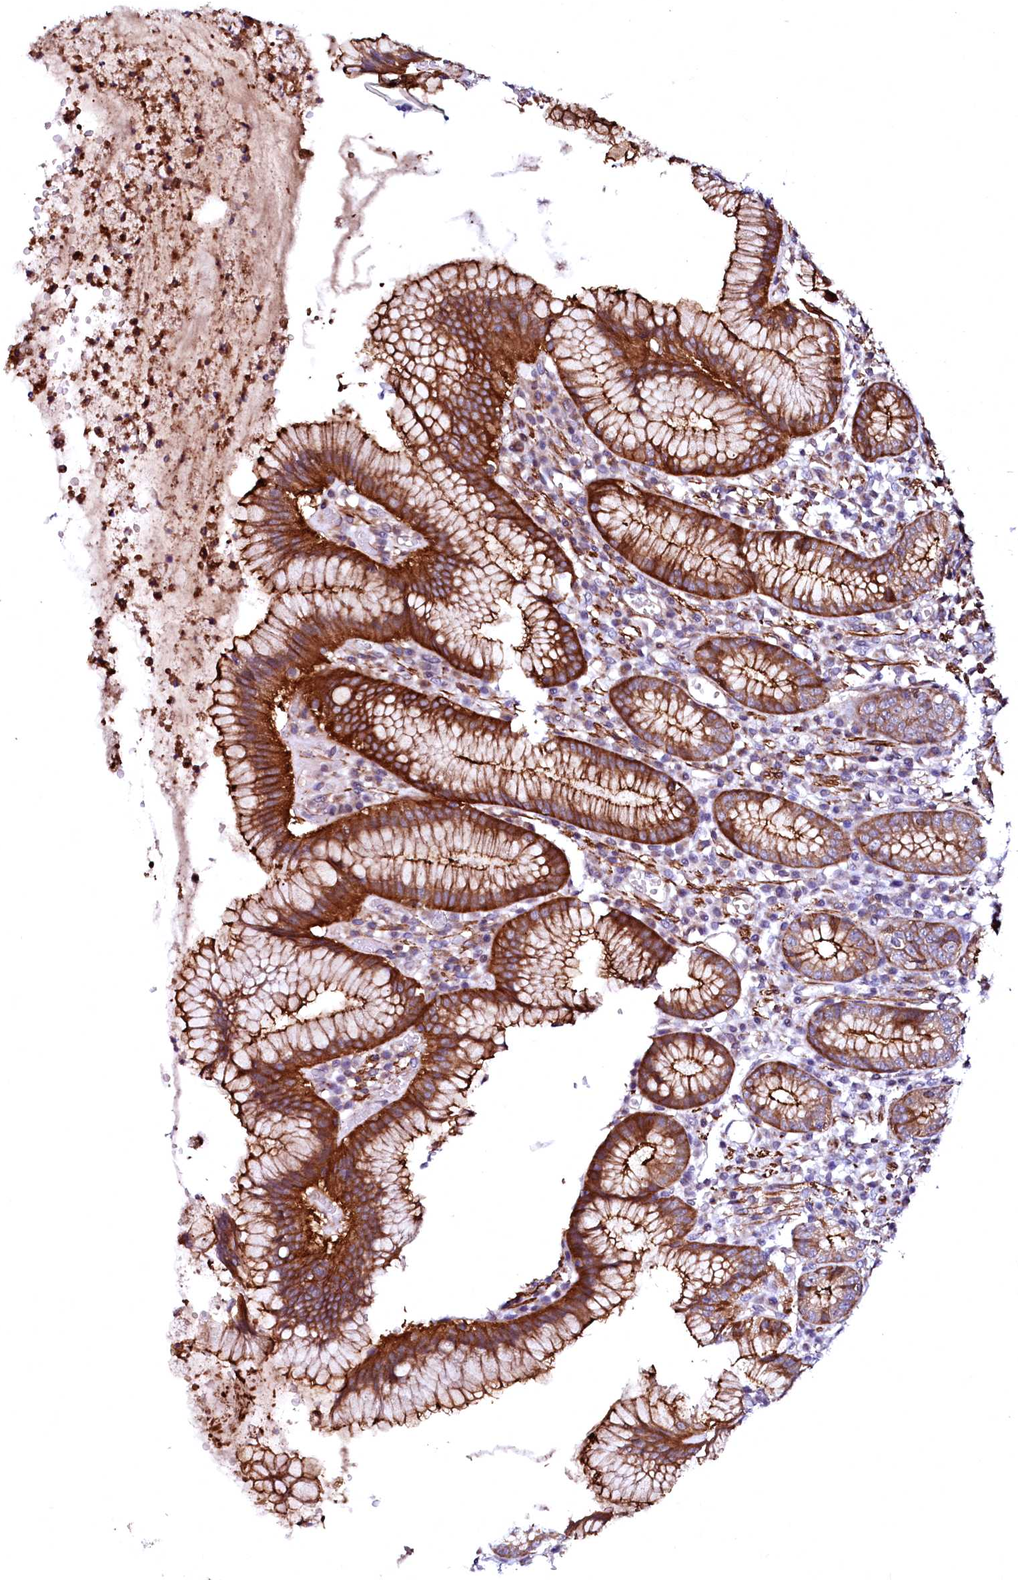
{"staining": {"intensity": "strong", "quantity": ">75%", "location": "cytoplasmic/membranous"}, "tissue": "stomach", "cell_type": "Glandular cells", "image_type": "normal", "snomed": [{"axis": "morphology", "description": "Normal tissue, NOS"}, {"axis": "topography", "description": "Stomach"}], "caption": "Stomach stained for a protein demonstrates strong cytoplasmic/membranous positivity in glandular cells. (IHC, brightfield microscopy, high magnification).", "gene": "GPR176", "patient": {"sex": "male", "age": 55}}